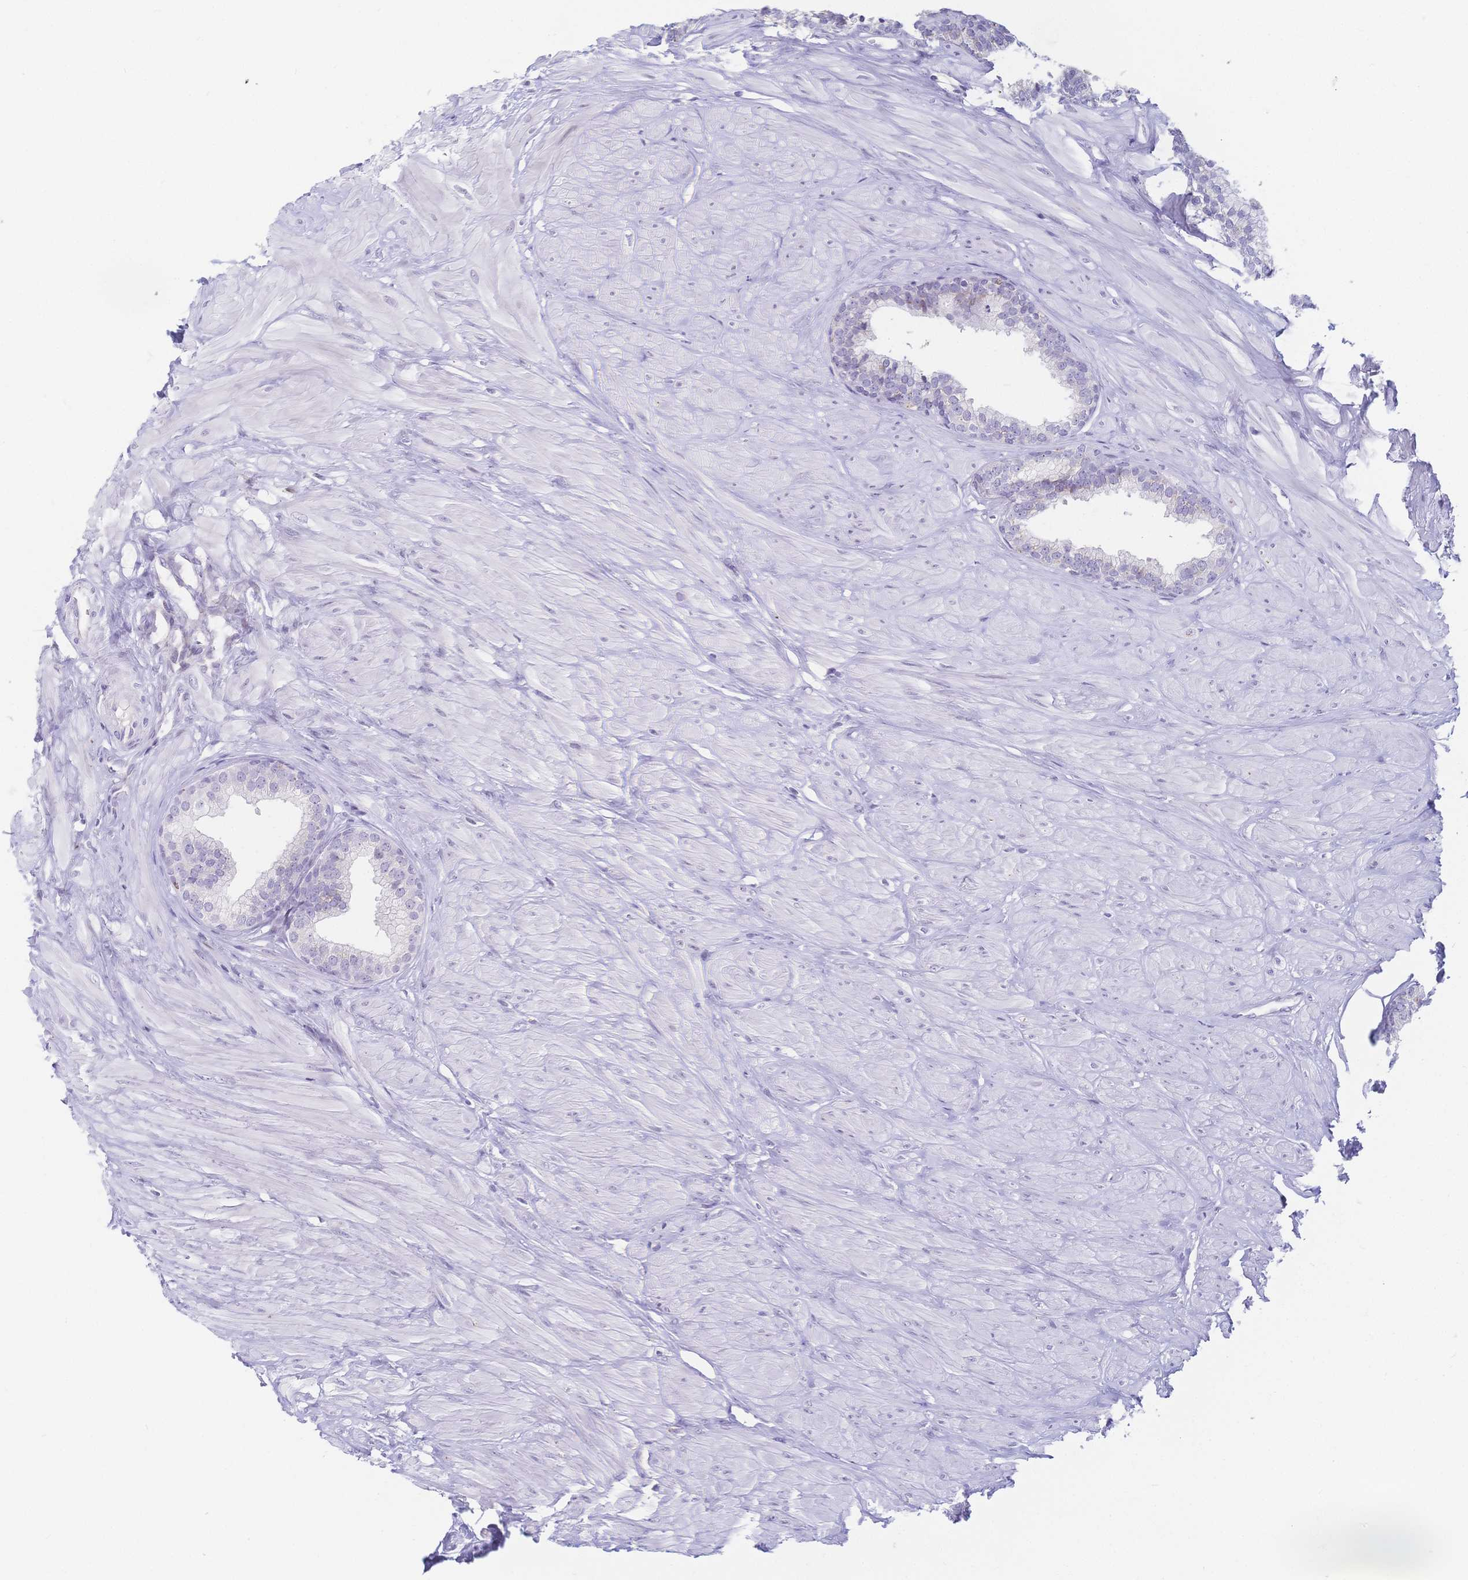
{"staining": {"intensity": "negative", "quantity": "none", "location": "none"}, "tissue": "prostate", "cell_type": "Glandular cells", "image_type": "normal", "snomed": [{"axis": "morphology", "description": "Normal tissue, NOS"}, {"axis": "topography", "description": "Prostate"}, {"axis": "topography", "description": "Peripheral nerve tissue"}], "caption": "Protein analysis of unremarkable prostate reveals no significant staining in glandular cells.", "gene": "CR2", "patient": {"sex": "male", "age": 55}}